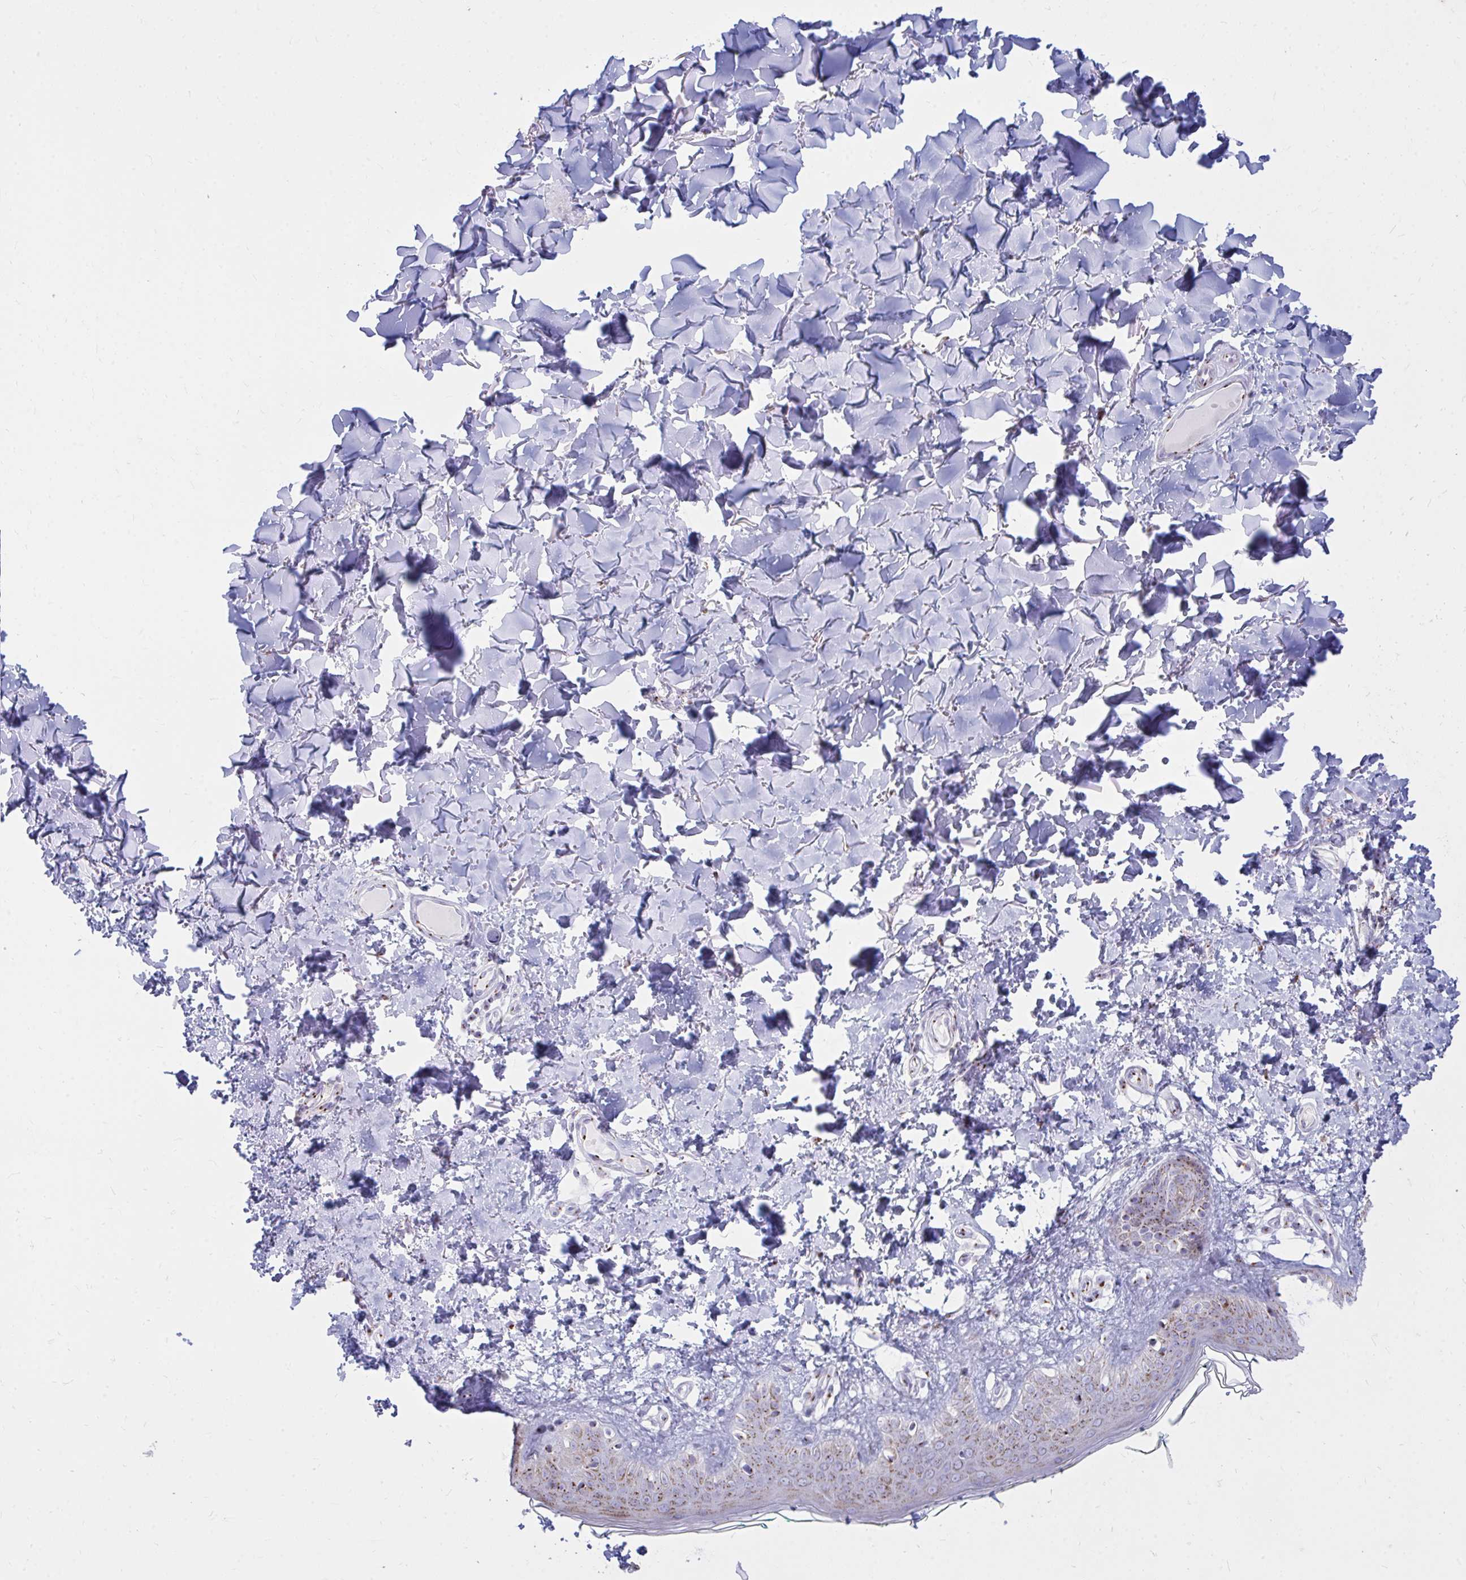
{"staining": {"intensity": "negative", "quantity": "none", "location": "none"}, "tissue": "skin", "cell_type": "Fibroblasts", "image_type": "normal", "snomed": [{"axis": "morphology", "description": "Normal tissue, NOS"}, {"axis": "topography", "description": "Skin"}, {"axis": "topography", "description": "Peripheral nerve tissue"}], "caption": "The photomicrograph displays no staining of fibroblasts in unremarkable skin.", "gene": "RAB6A", "patient": {"sex": "female", "age": 45}}